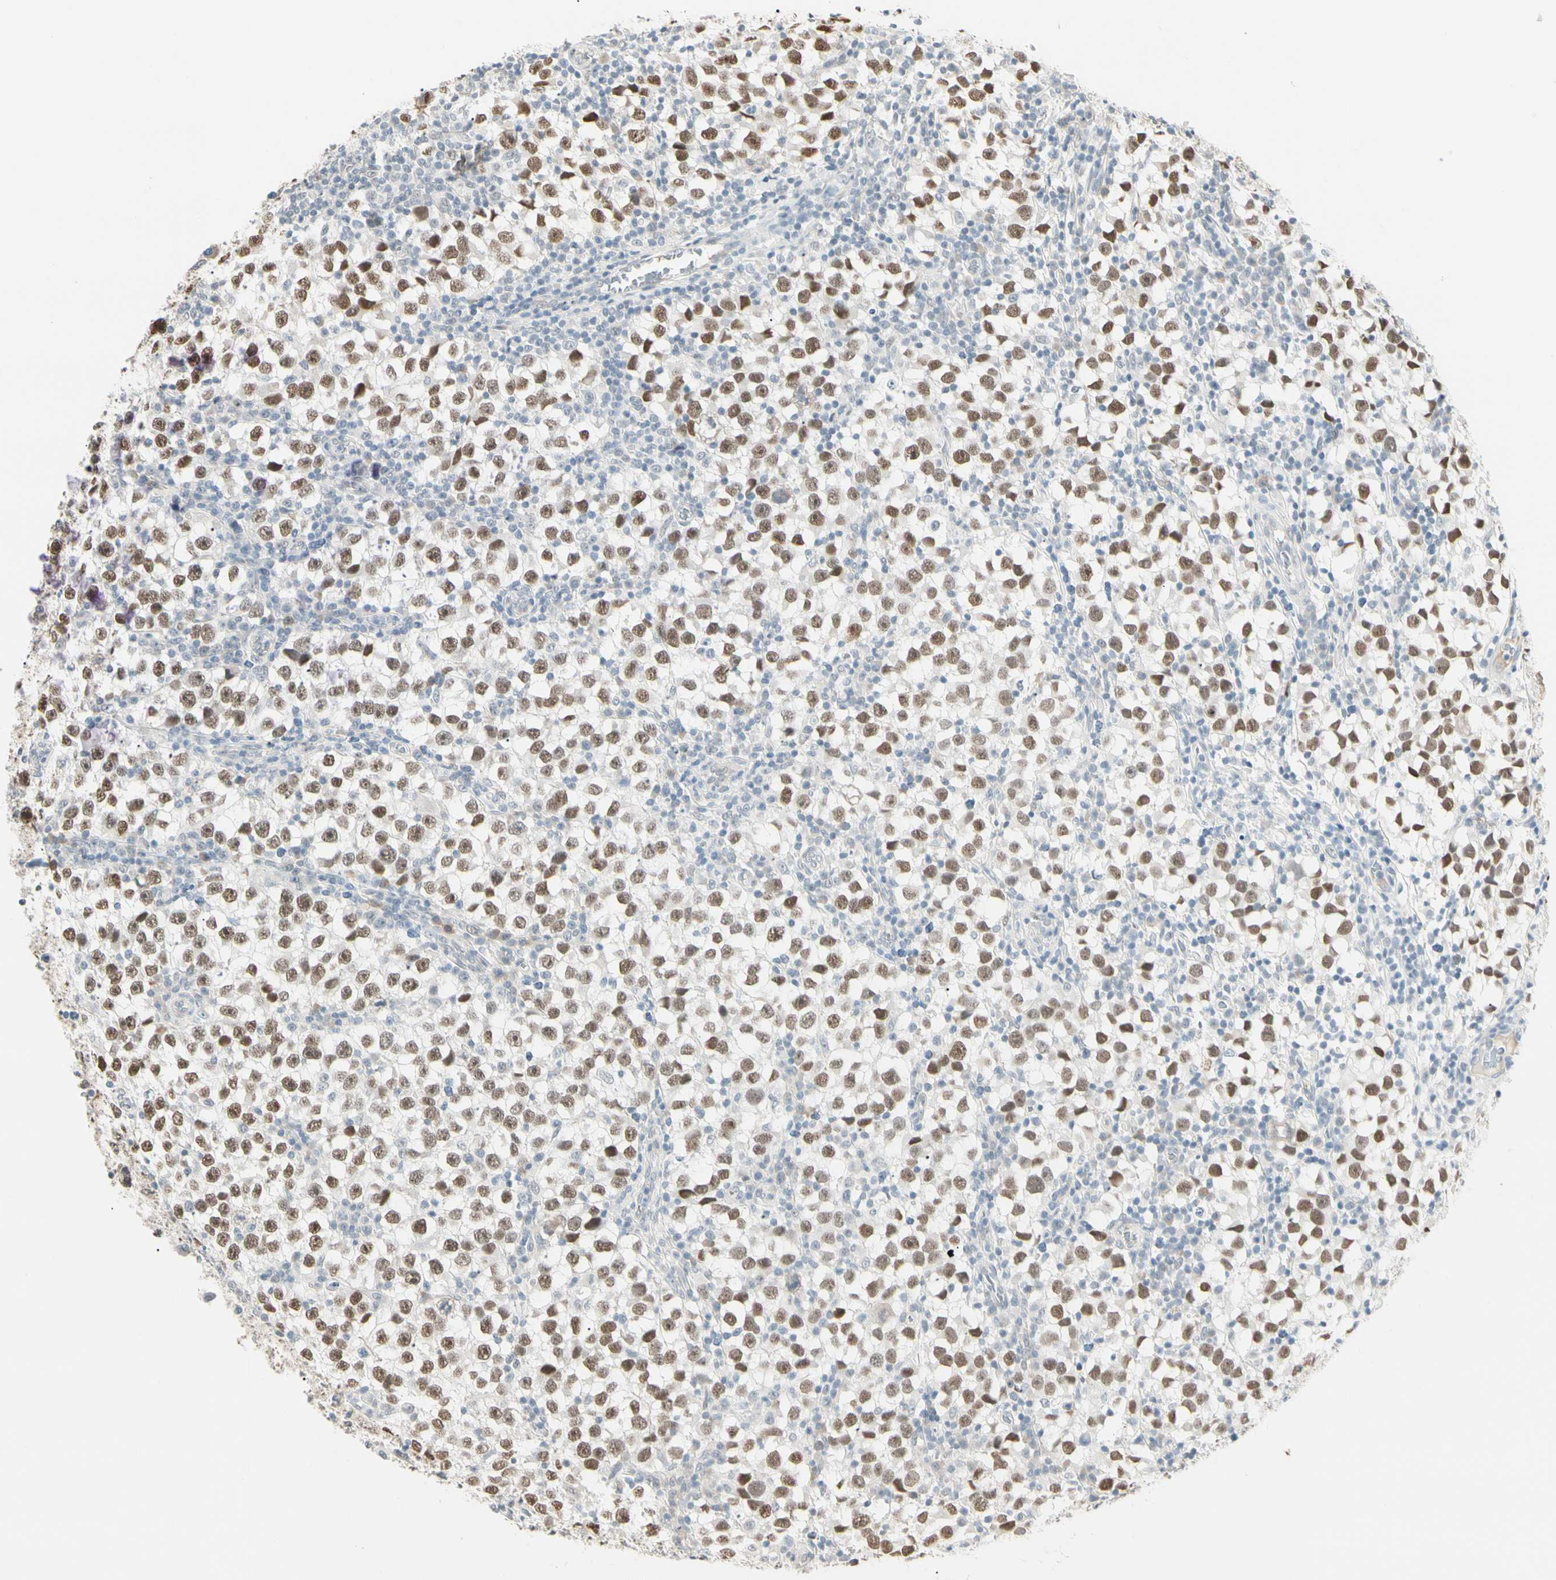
{"staining": {"intensity": "moderate", "quantity": ">75%", "location": "nuclear"}, "tissue": "testis cancer", "cell_type": "Tumor cells", "image_type": "cancer", "snomed": [{"axis": "morphology", "description": "Seminoma, NOS"}, {"axis": "topography", "description": "Testis"}], "caption": "Immunohistochemical staining of human testis cancer demonstrates medium levels of moderate nuclear staining in about >75% of tumor cells.", "gene": "ASPN", "patient": {"sex": "male", "age": 65}}